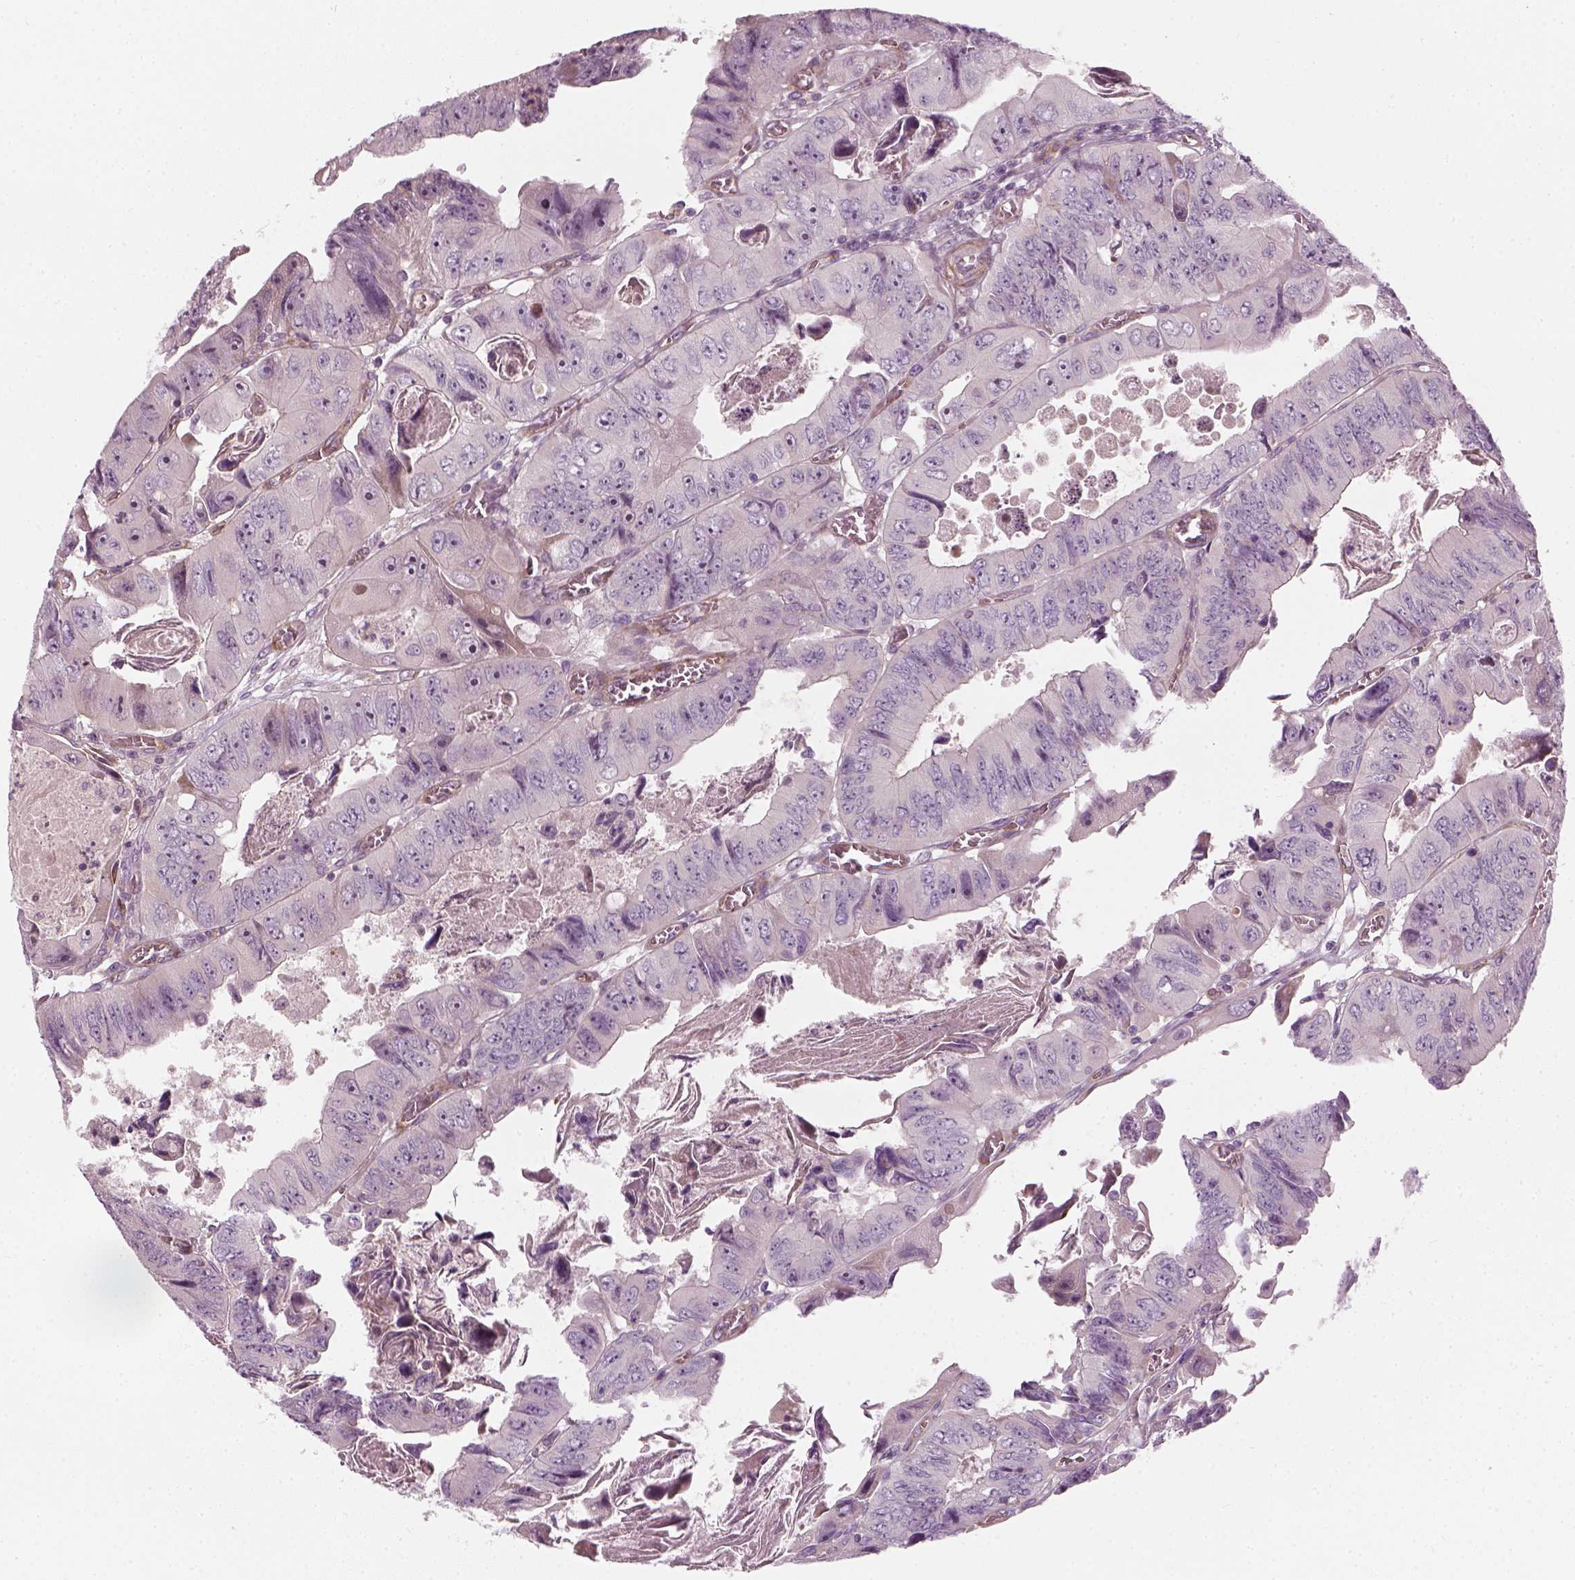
{"staining": {"intensity": "negative", "quantity": "none", "location": "none"}, "tissue": "colorectal cancer", "cell_type": "Tumor cells", "image_type": "cancer", "snomed": [{"axis": "morphology", "description": "Adenocarcinoma, NOS"}, {"axis": "topography", "description": "Colon"}], "caption": "IHC of human colorectal adenocarcinoma displays no expression in tumor cells.", "gene": "DNASE1L1", "patient": {"sex": "female", "age": 84}}